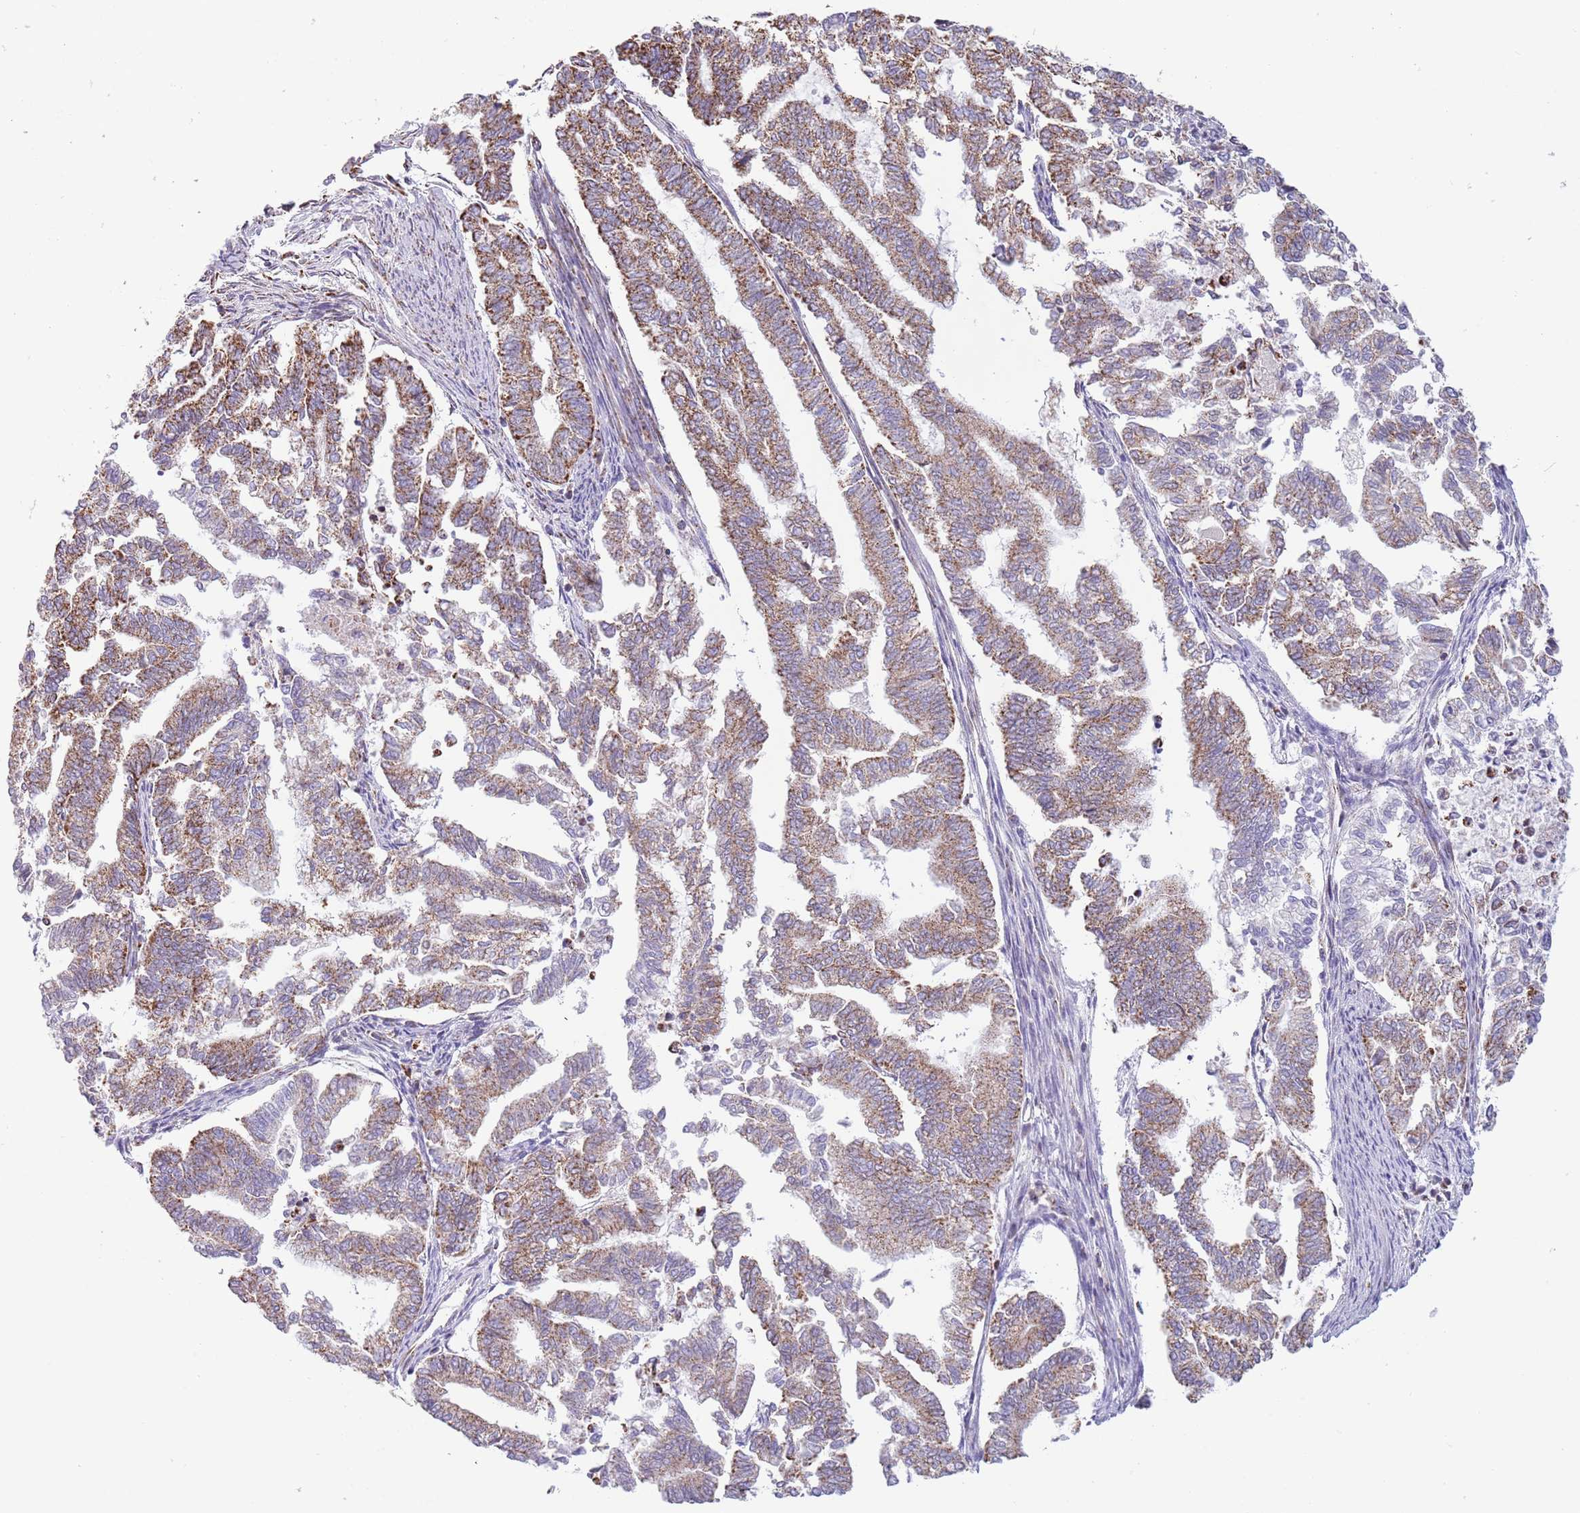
{"staining": {"intensity": "moderate", "quantity": ">75%", "location": "cytoplasmic/membranous"}, "tissue": "endometrial cancer", "cell_type": "Tumor cells", "image_type": "cancer", "snomed": [{"axis": "morphology", "description": "Adenocarcinoma, NOS"}, {"axis": "topography", "description": "Endometrium"}], "caption": "Endometrial cancer (adenocarcinoma) stained for a protein (brown) reveals moderate cytoplasmic/membranous positive expression in about >75% of tumor cells.", "gene": "LHX6", "patient": {"sex": "female", "age": 79}}